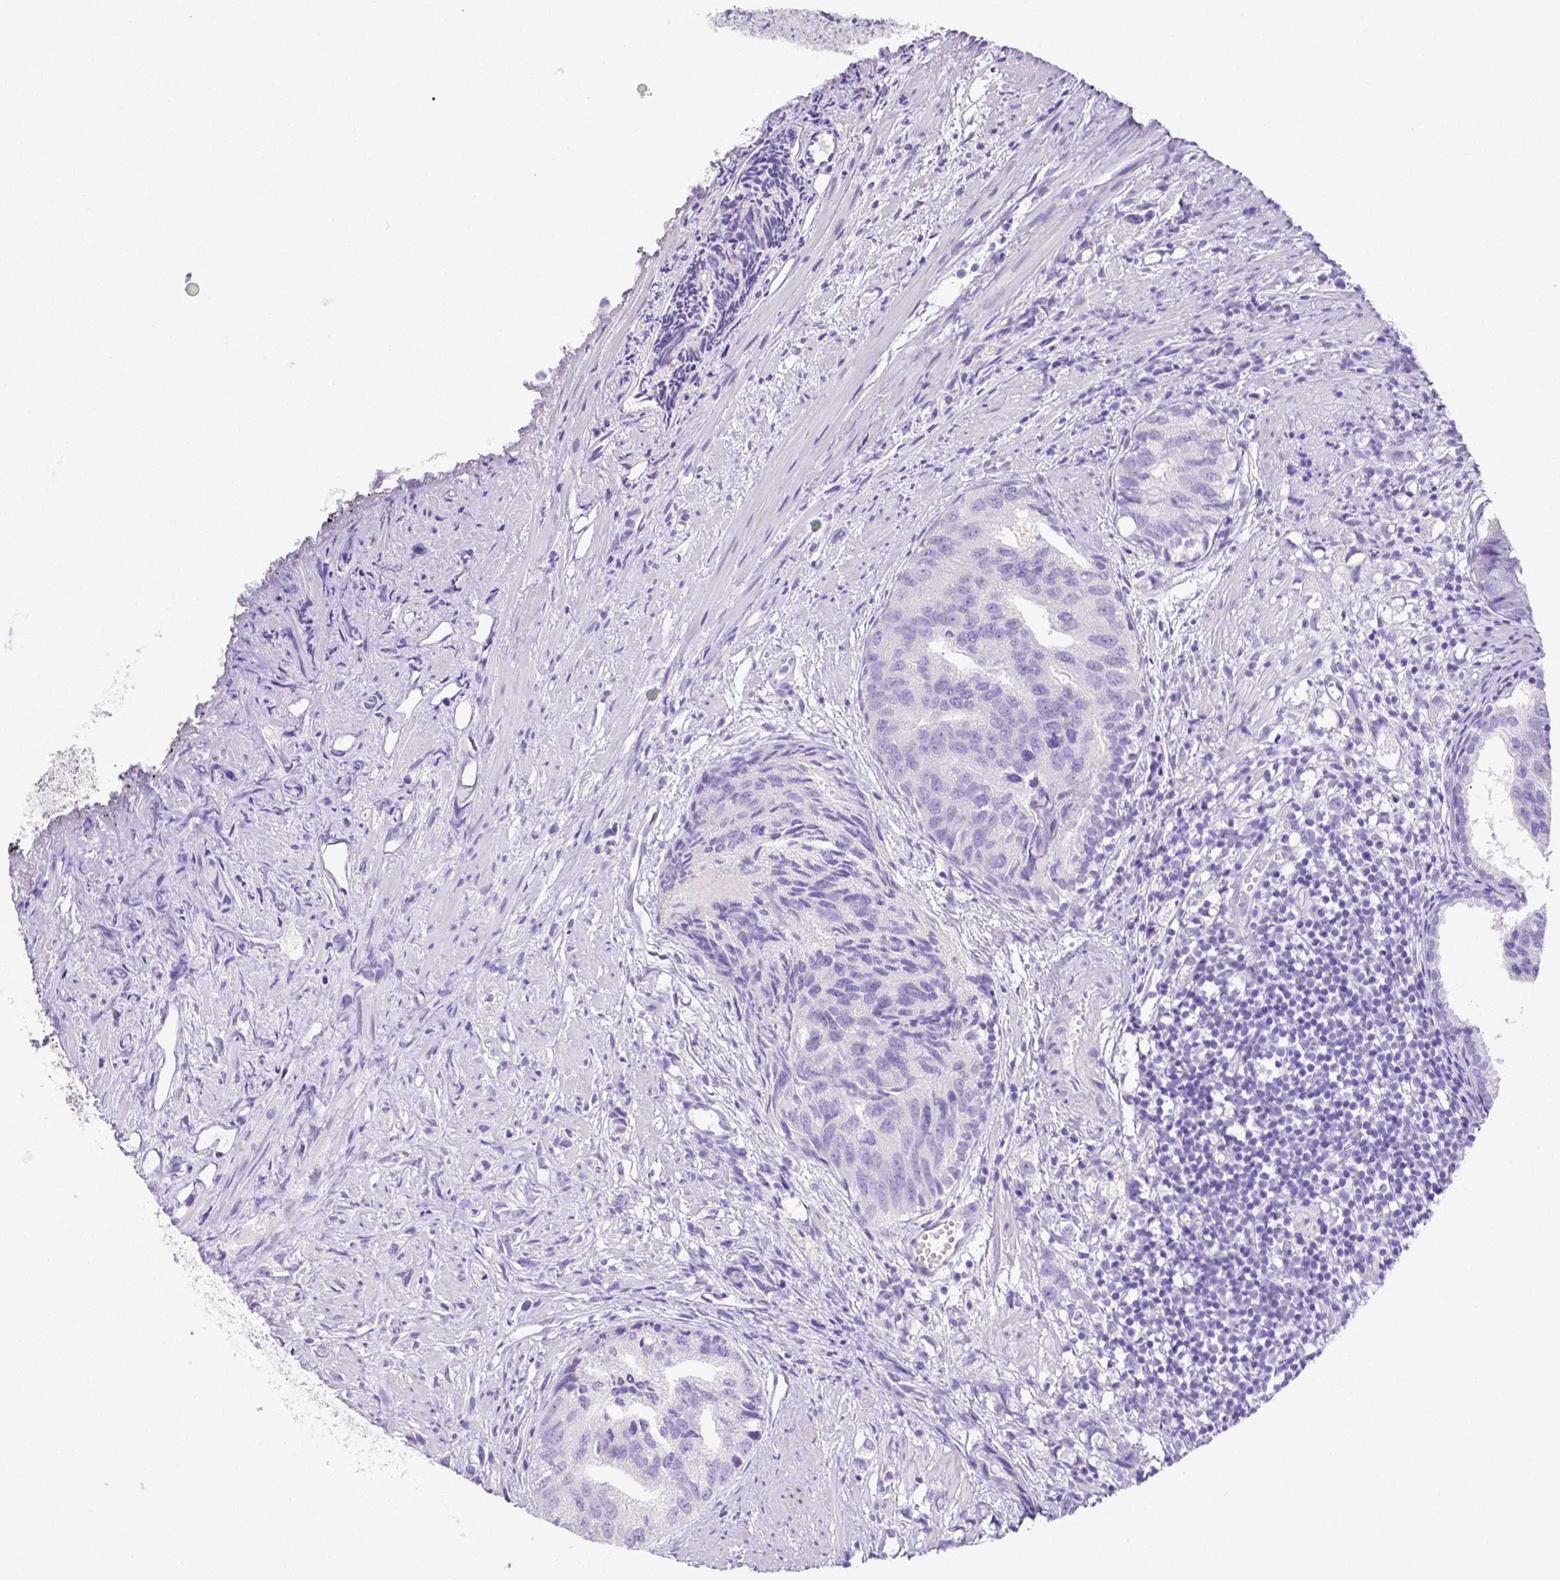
{"staining": {"intensity": "negative", "quantity": "none", "location": "none"}, "tissue": "prostate cancer", "cell_type": "Tumor cells", "image_type": "cancer", "snomed": [{"axis": "morphology", "description": "Adenocarcinoma, High grade"}, {"axis": "topography", "description": "Prostate"}], "caption": "The photomicrograph demonstrates no staining of tumor cells in prostate cancer (adenocarcinoma (high-grade)).", "gene": "ARHGAP36", "patient": {"sex": "male", "age": 58}}